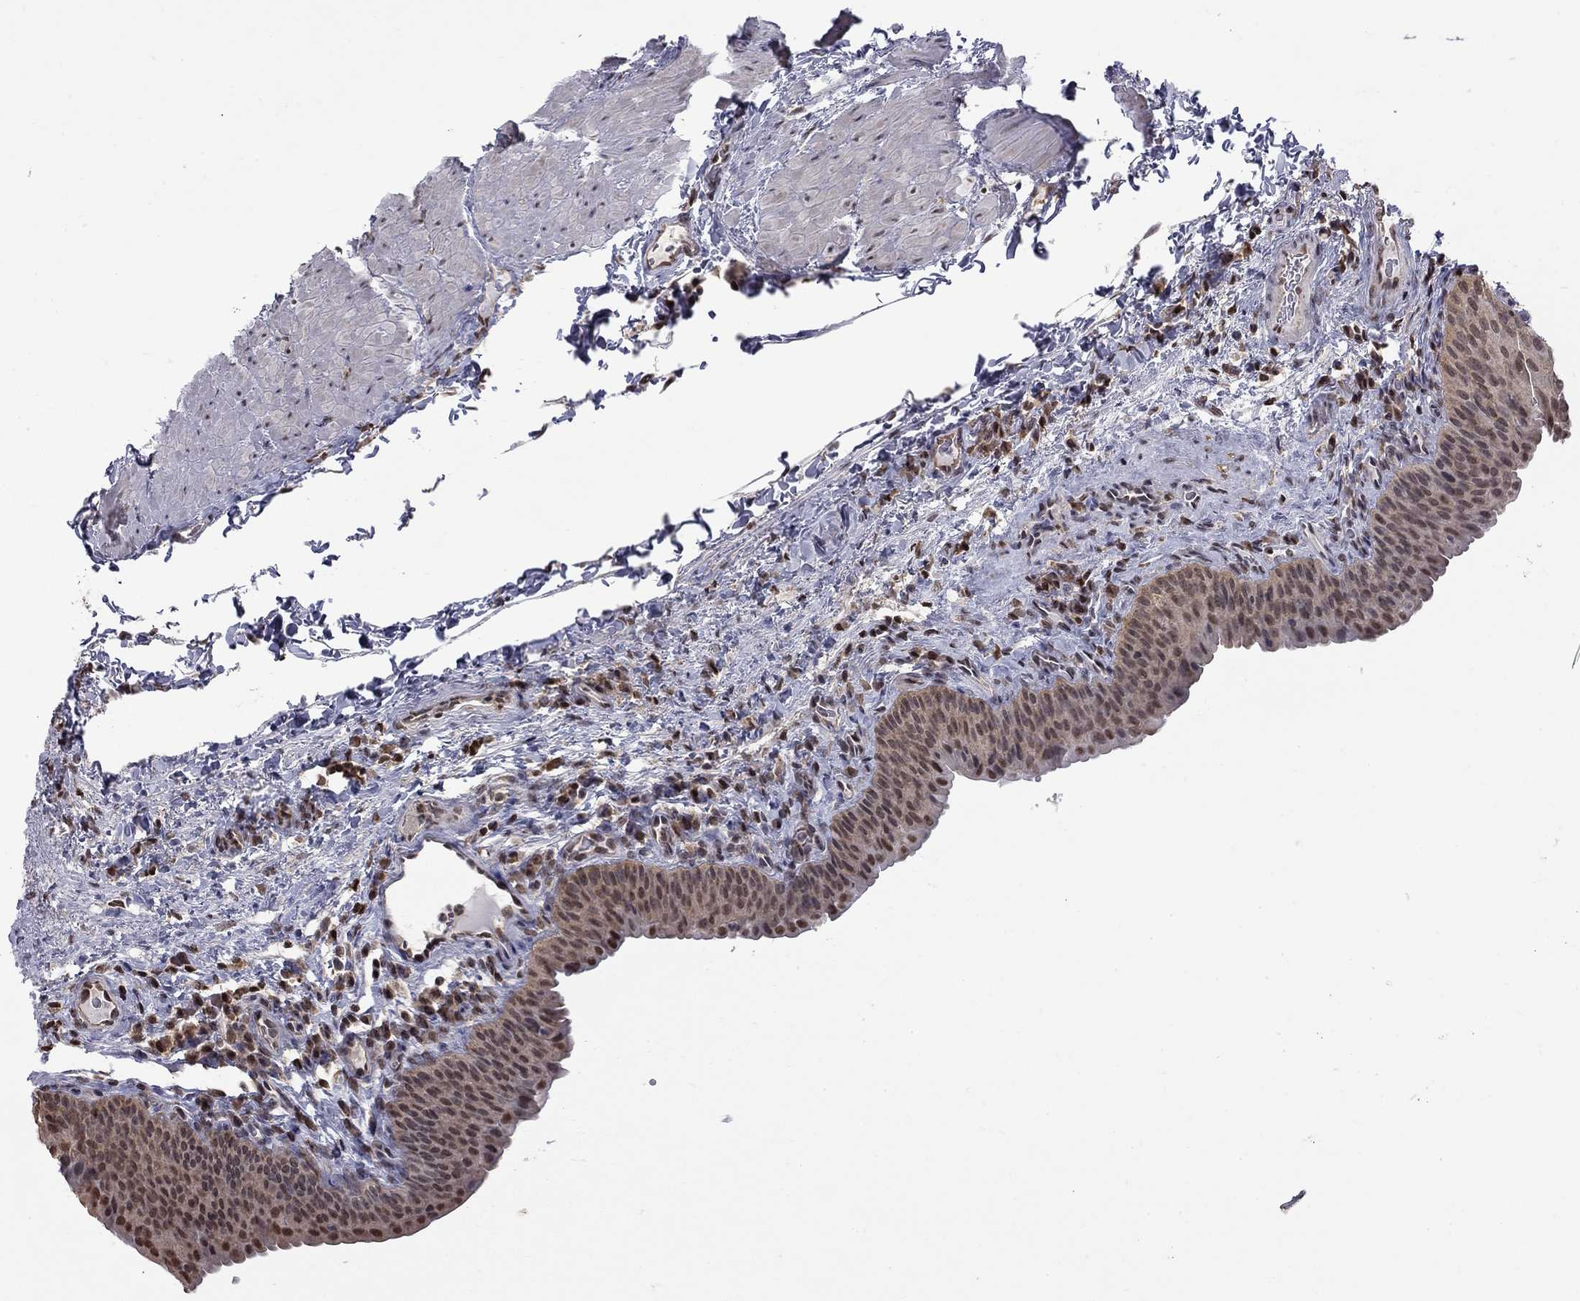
{"staining": {"intensity": "moderate", "quantity": "<25%", "location": "nuclear"}, "tissue": "urinary bladder", "cell_type": "Urothelial cells", "image_type": "normal", "snomed": [{"axis": "morphology", "description": "Normal tissue, NOS"}, {"axis": "topography", "description": "Urinary bladder"}], "caption": "The micrograph displays a brown stain indicating the presence of a protein in the nuclear of urothelial cells in urinary bladder.", "gene": "RFWD3", "patient": {"sex": "male", "age": 66}}